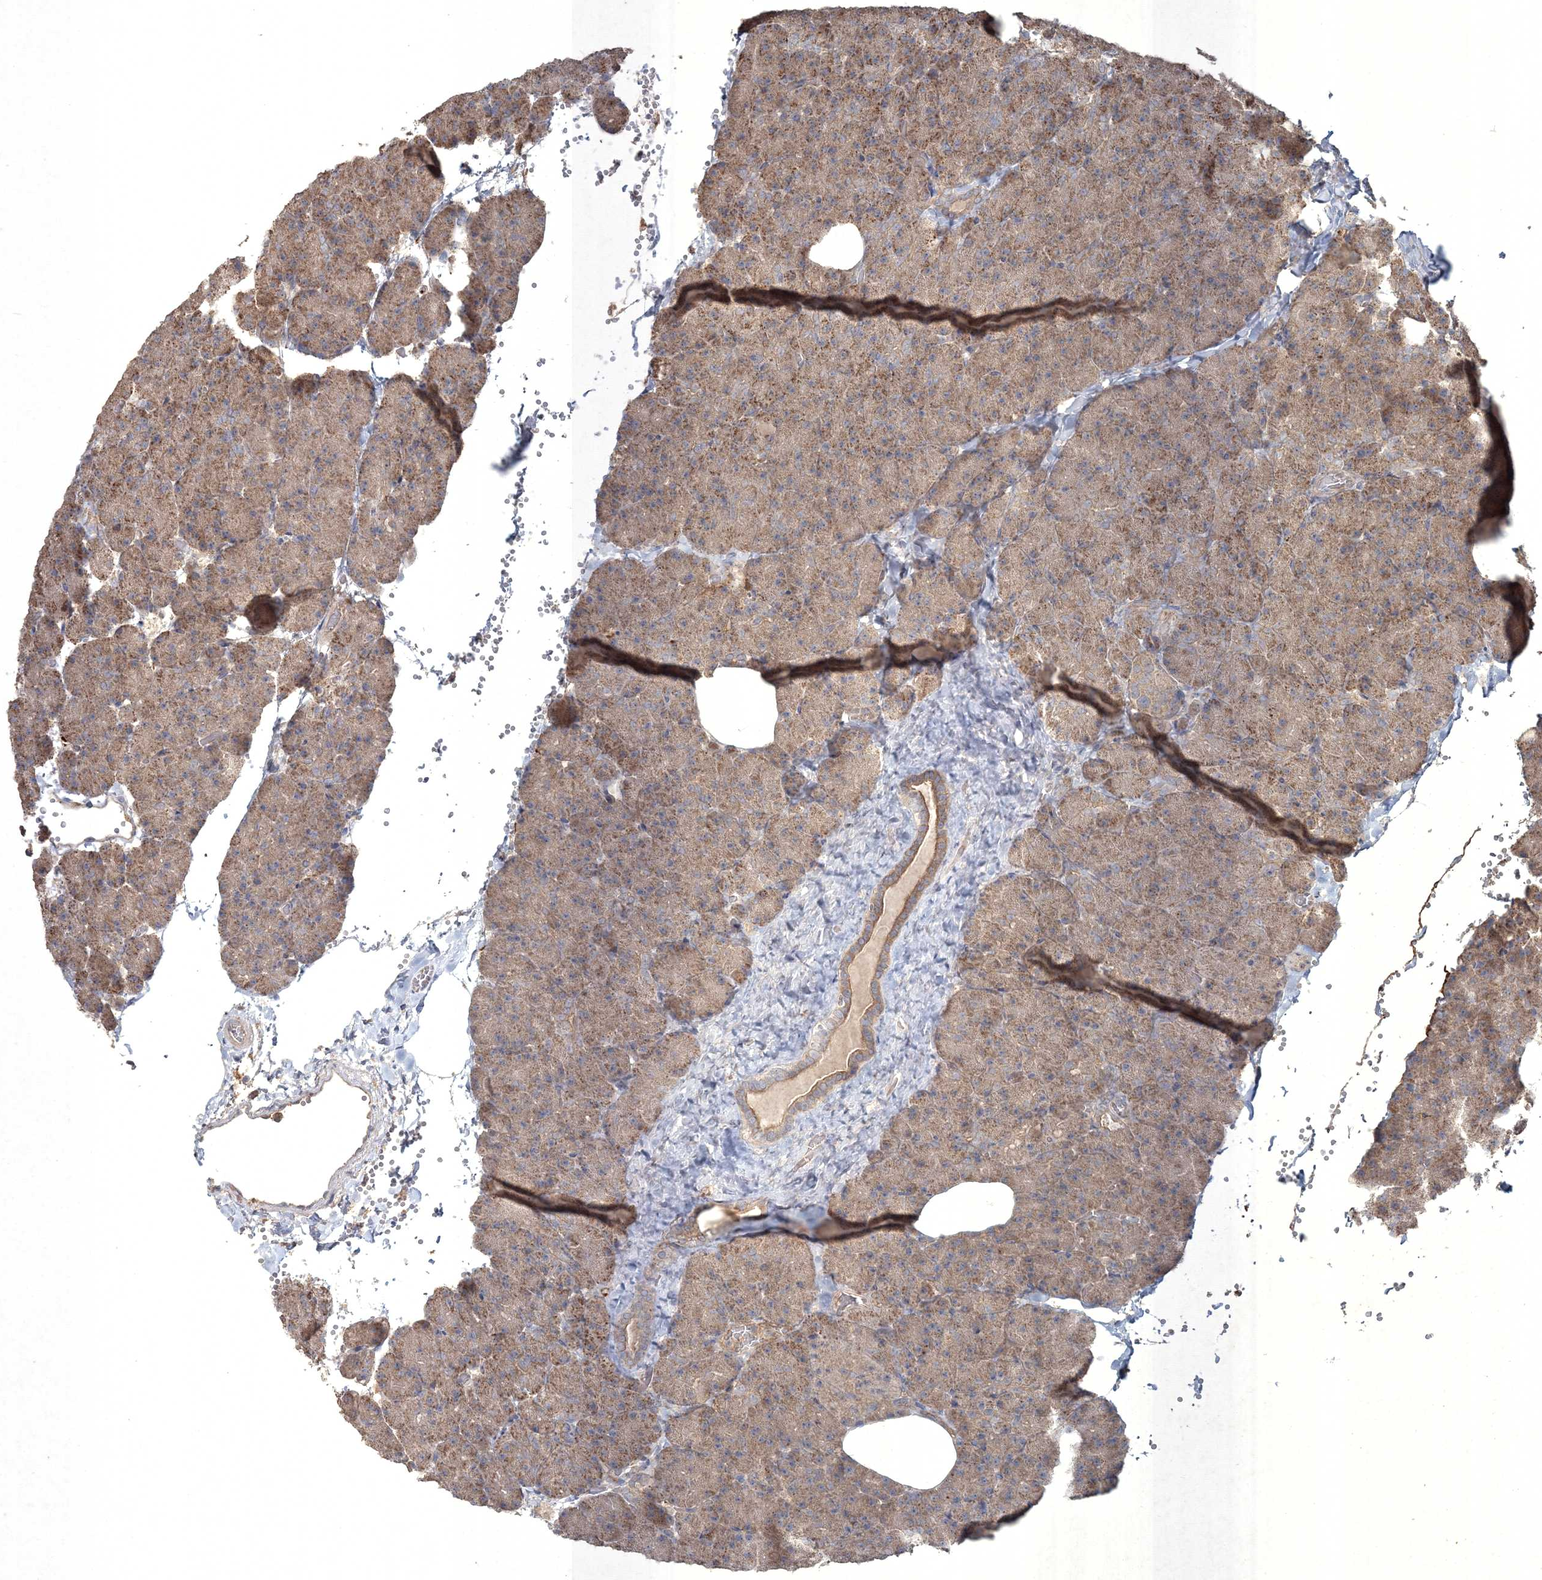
{"staining": {"intensity": "weak", "quantity": ">75%", "location": "cytoplasmic/membranous"}, "tissue": "pancreas", "cell_type": "Exocrine glandular cells", "image_type": "normal", "snomed": [{"axis": "morphology", "description": "Normal tissue, NOS"}, {"axis": "morphology", "description": "Carcinoid, malignant, NOS"}, {"axis": "topography", "description": "Pancreas"}], "caption": "Protein expression analysis of unremarkable pancreas exhibits weak cytoplasmic/membranous staining in about >75% of exocrine glandular cells.", "gene": "SPRY1", "patient": {"sex": "female", "age": 35}}